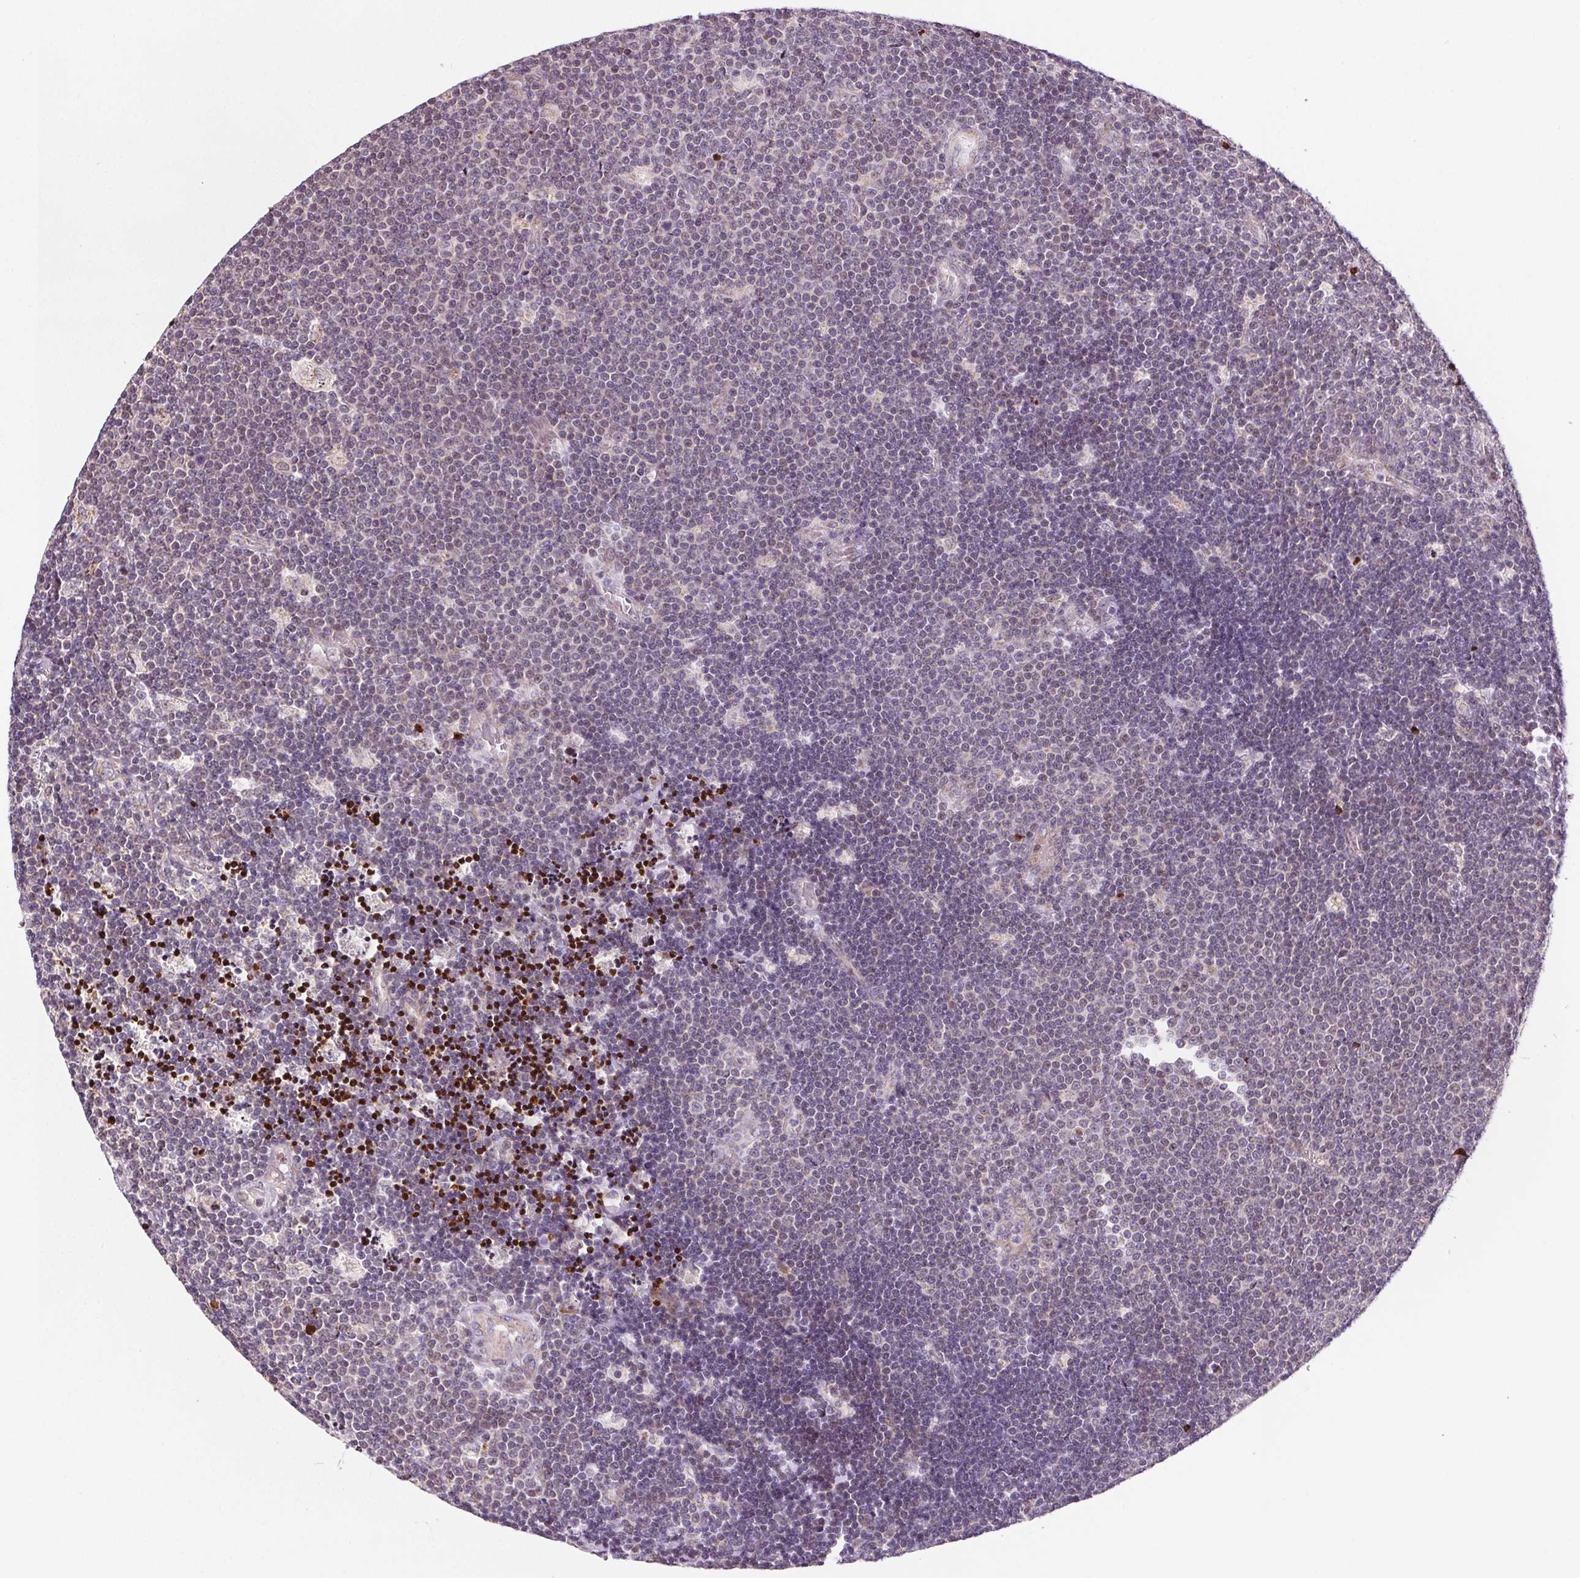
{"staining": {"intensity": "negative", "quantity": "none", "location": "none"}, "tissue": "lymphoma", "cell_type": "Tumor cells", "image_type": "cancer", "snomed": [{"axis": "morphology", "description": "Malignant lymphoma, non-Hodgkin's type, Low grade"}, {"axis": "topography", "description": "Brain"}], "caption": "Micrograph shows no protein positivity in tumor cells of lymphoma tissue.", "gene": "SUCLA2", "patient": {"sex": "female", "age": 66}}